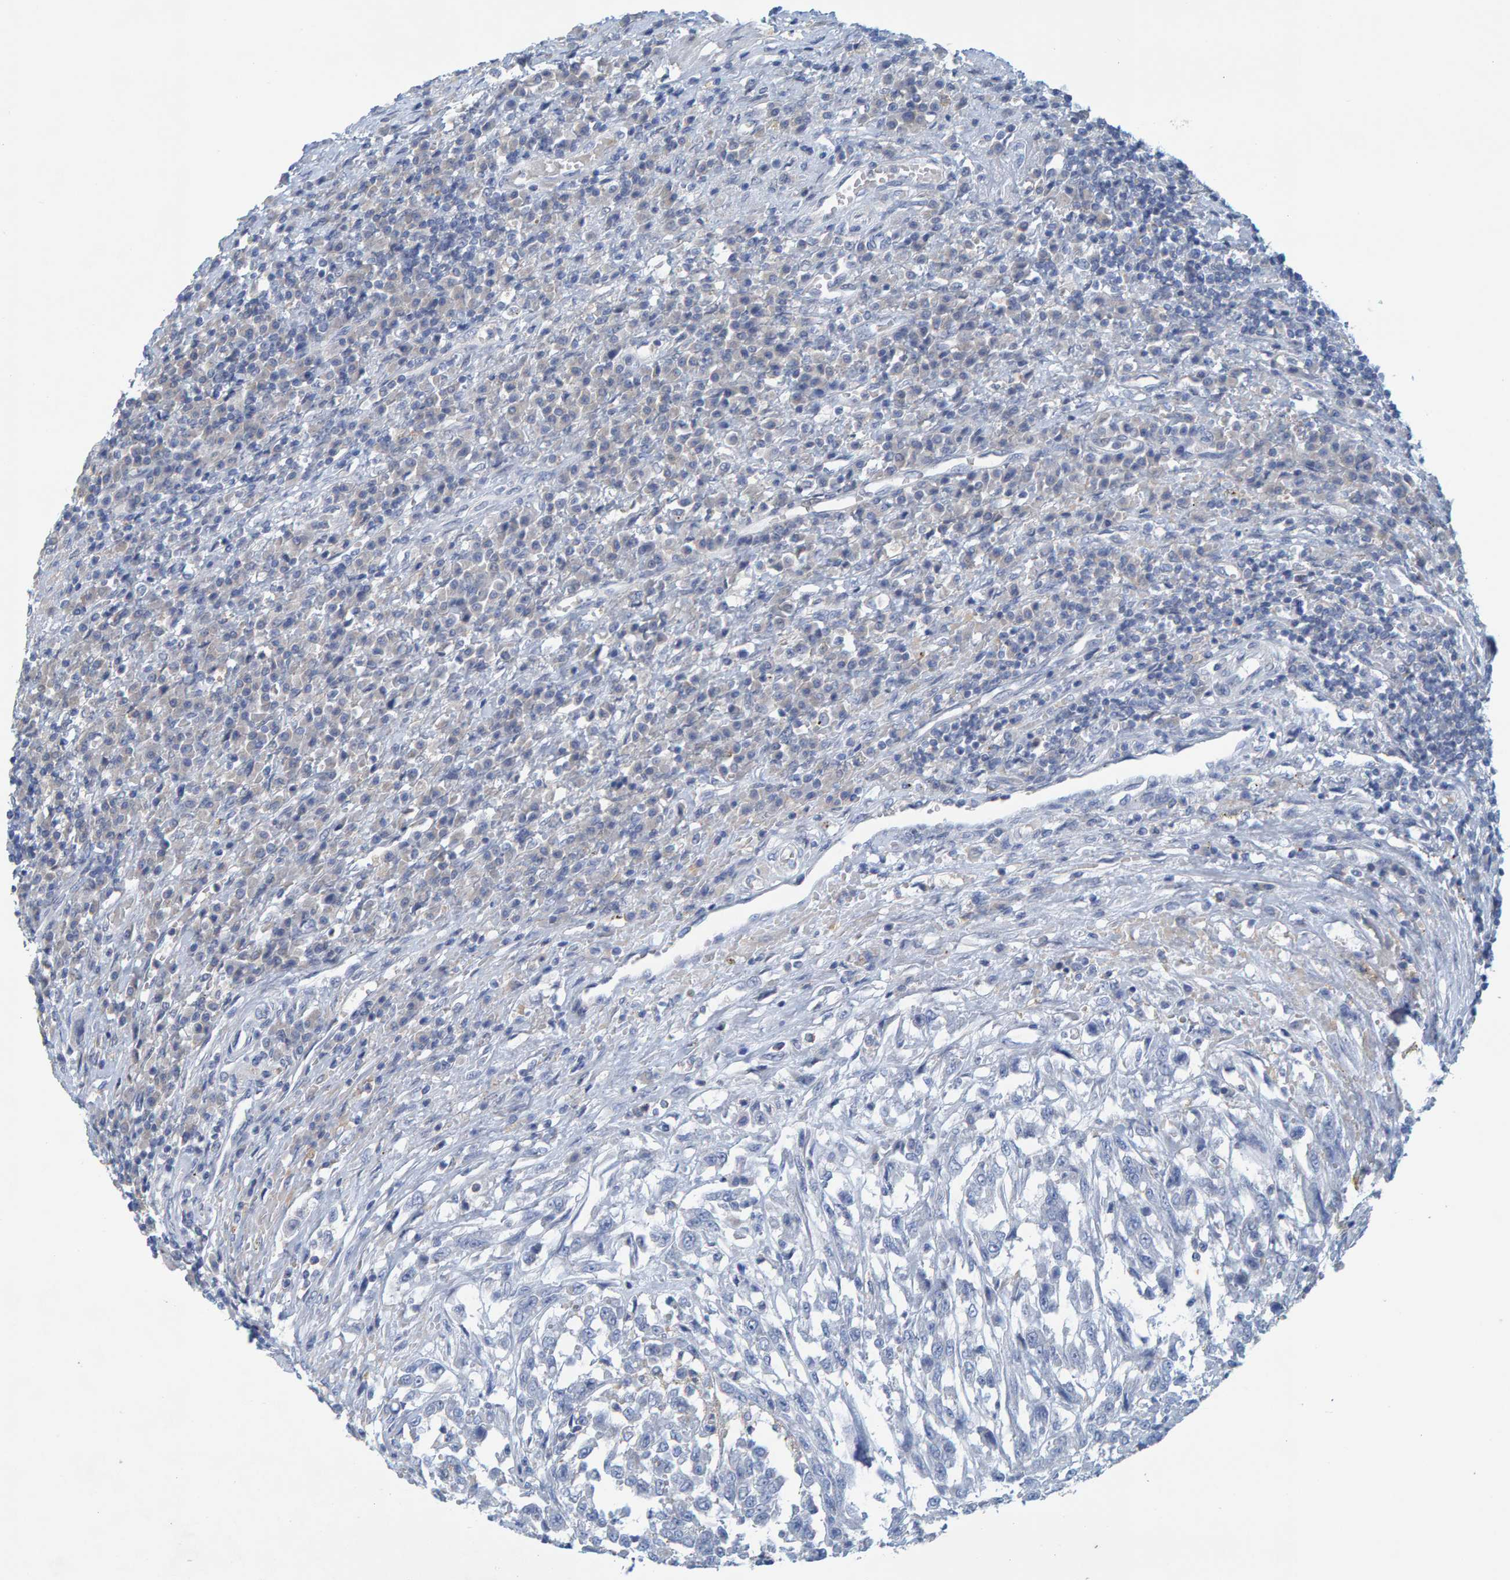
{"staining": {"intensity": "negative", "quantity": "none", "location": "none"}, "tissue": "urothelial cancer", "cell_type": "Tumor cells", "image_type": "cancer", "snomed": [{"axis": "morphology", "description": "Urothelial carcinoma, High grade"}, {"axis": "topography", "description": "Urinary bladder"}], "caption": "Human urothelial carcinoma (high-grade) stained for a protein using immunohistochemistry (IHC) exhibits no staining in tumor cells.", "gene": "ALAD", "patient": {"sex": "male", "age": 46}}